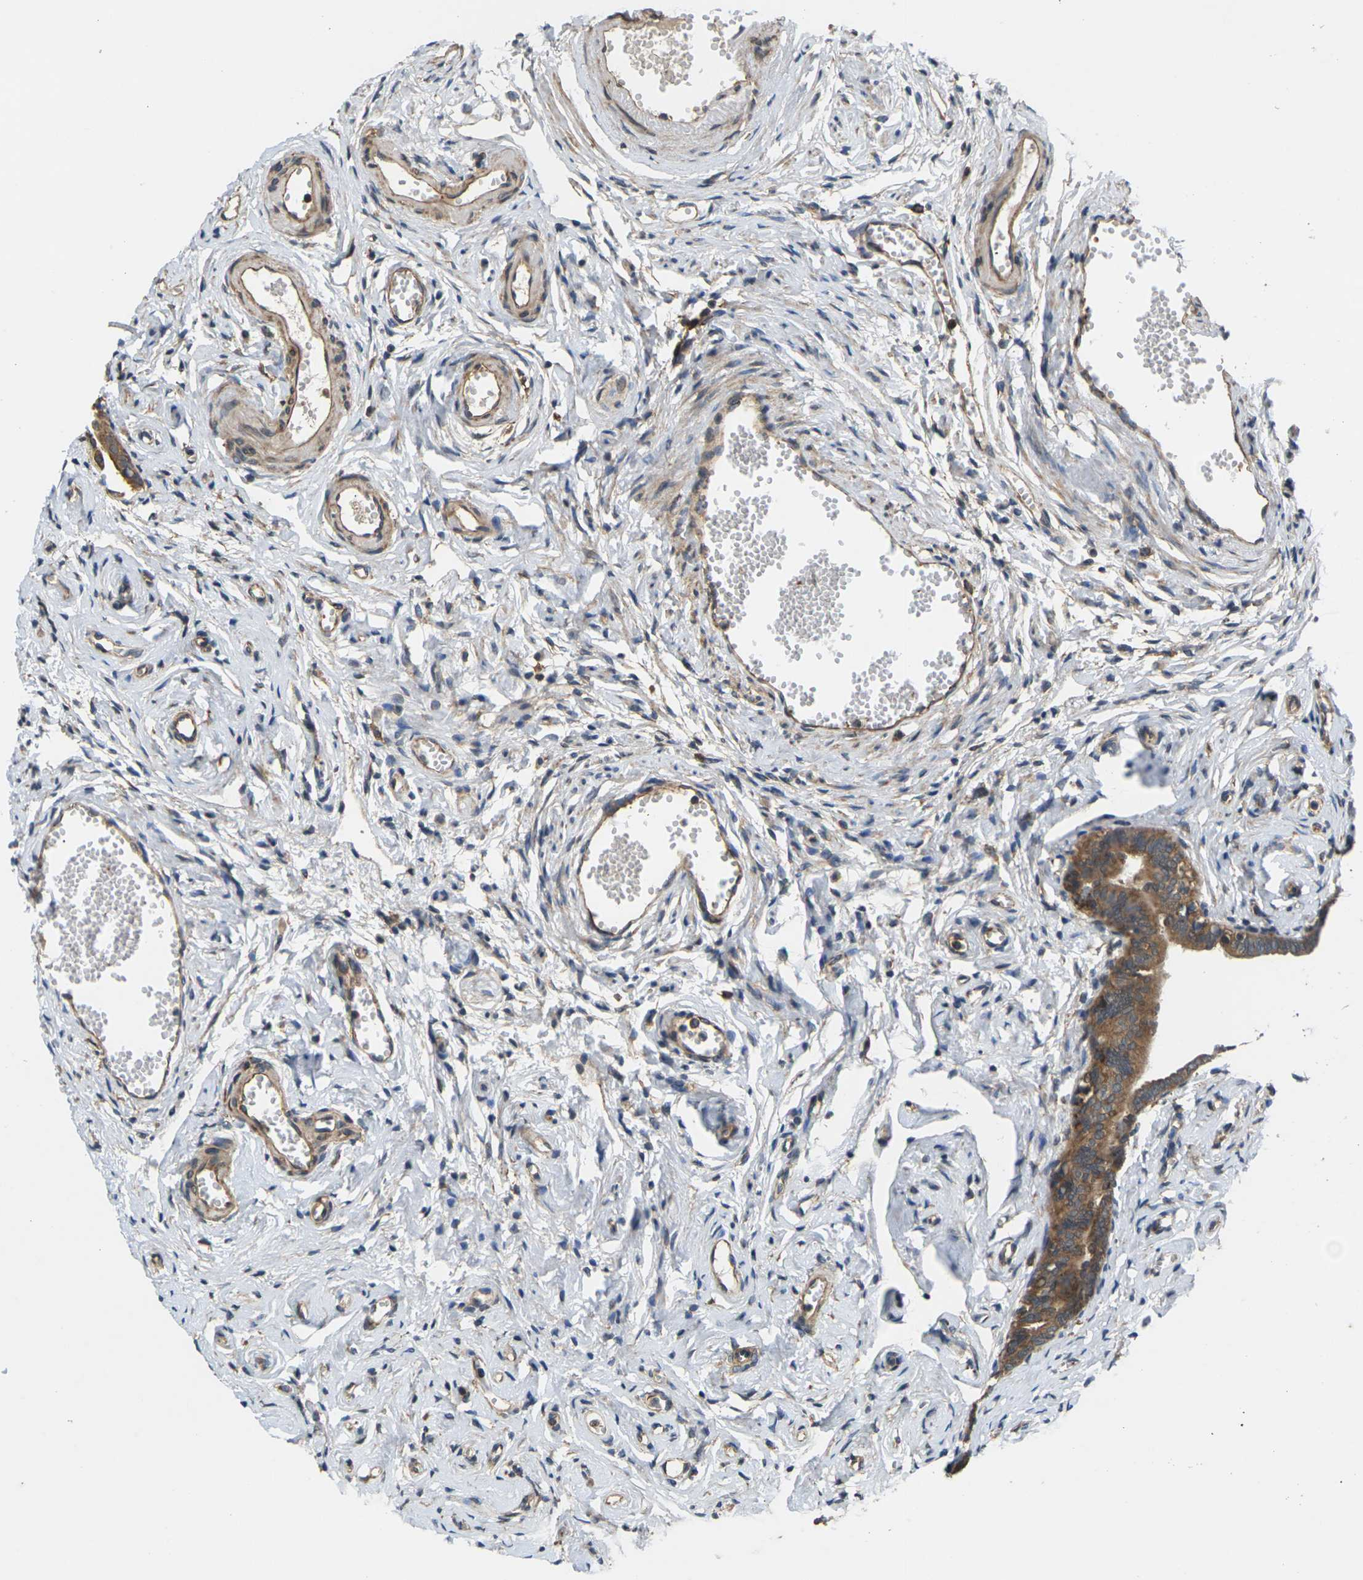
{"staining": {"intensity": "moderate", "quantity": ">75%", "location": "cytoplasmic/membranous"}, "tissue": "fallopian tube", "cell_type": "Glandular cells", "image_type": "normal", "snomed": [{"axis": "morphology", "description": "Normal tissue, NOS"}, {"axis": "topography", "description": "Fallopian tube"}], "caption": "DAB (3,3'-diaminobenzidine) immunohistochemical staining of unremarkable fallopian tube exhibits moderate cytoplasmic/membranous protein expression in approximately >75% of glandular cells. (IHC, brightfield microscopy, high magnification).", "gene": "NRAS", "patient": {"sex": "female", "age": 71}}